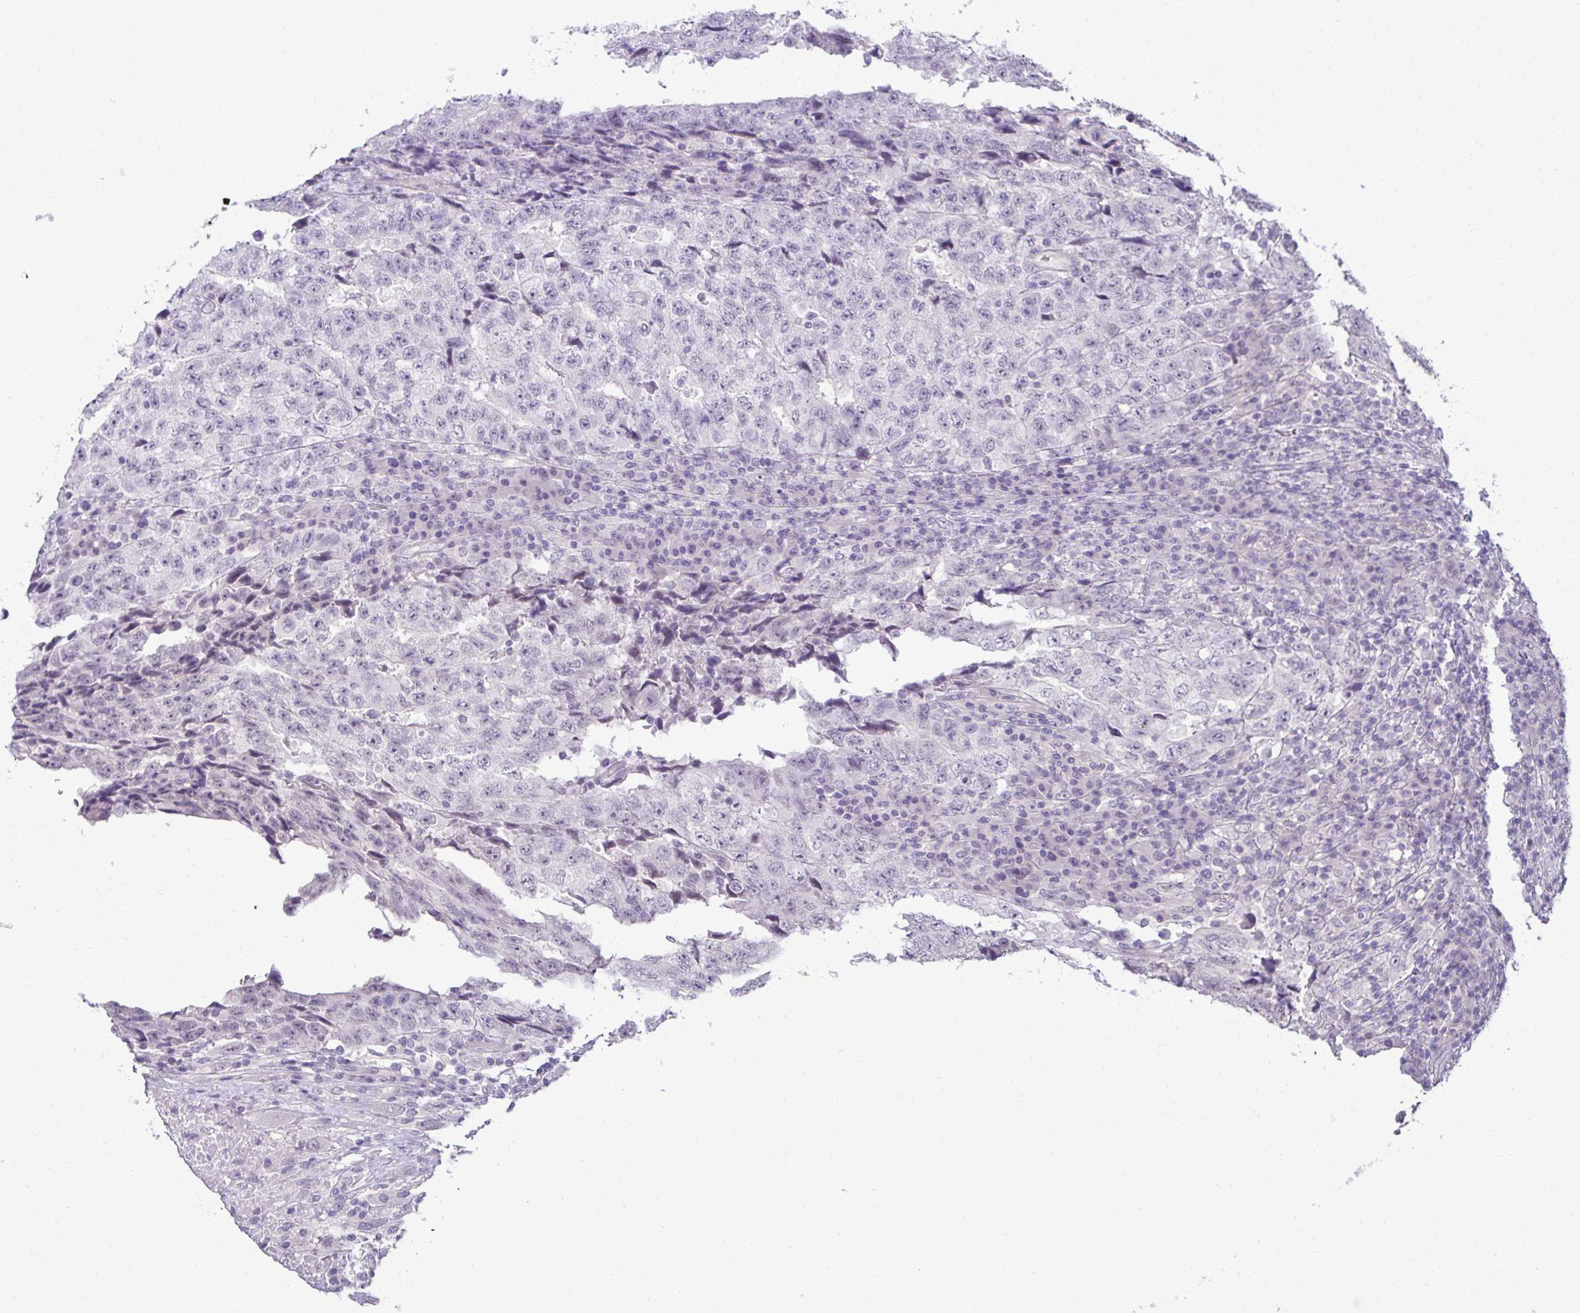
{"staining": {"intensity": "negative", "quantity": "none", "location": "none"}, "tissue": "testis cancer", "cell_type": "Tumor cells", "image_type": "cancer", "snomed": [{"axis": "morphology", "description": "Necrosis, NOS"}, {"axis": "morphology", "description": "Carcinoma, Embryonal, NOS"}, {"axis": "topography", "description": "Testis"}], "caption": "An immunohistochemistry (IHC) image of testis cancer (embryonal carcinoma) is shown. There is no staining in tumor cells of testis cancer (embryonal carcinoma). (DAB immunohistochemistry with hematoxylin counter stain).", "gene": "SLC30A3", "patient": {"sex": "male", "age": 19}}